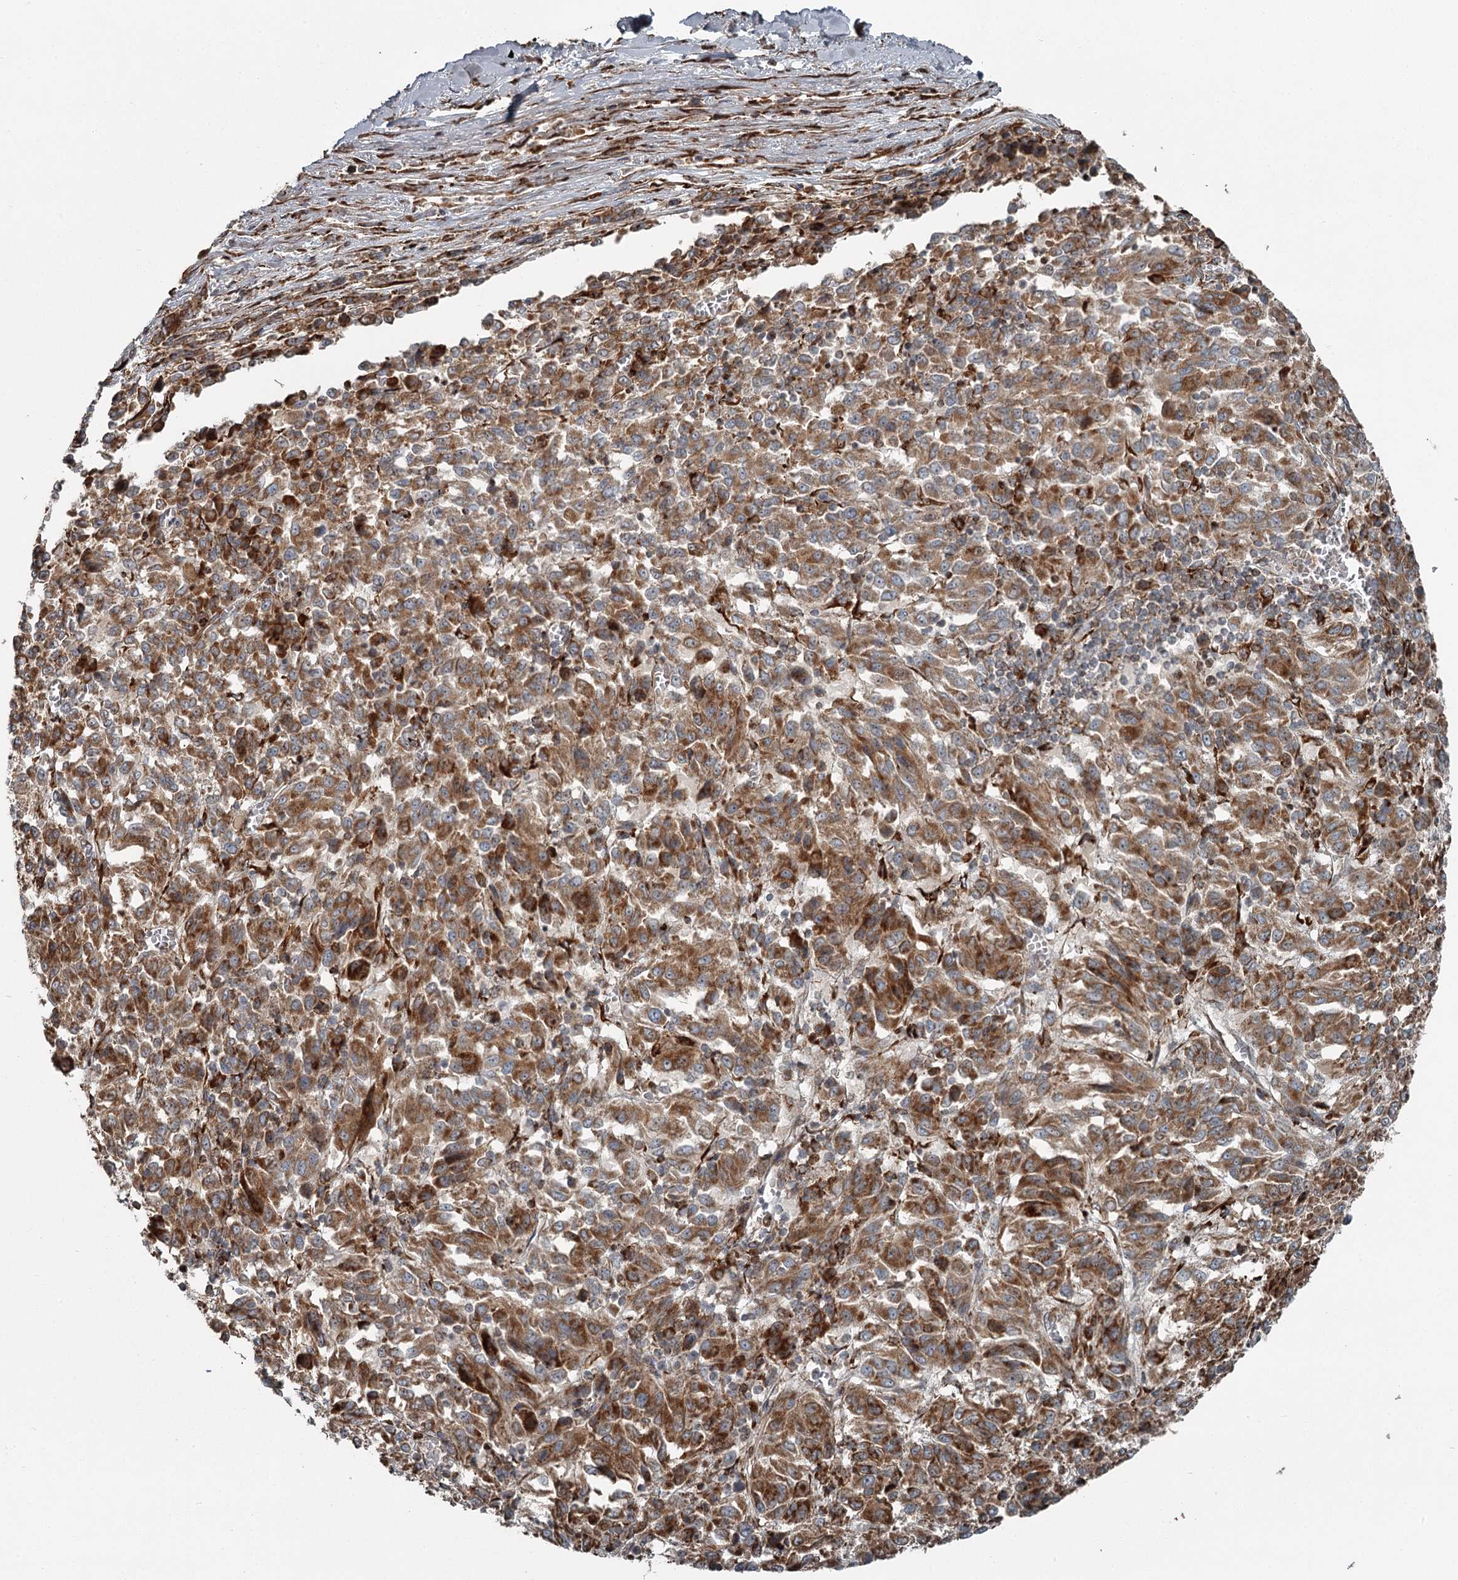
{"staining": {"intensity": "strong", "quantity": ">75%", "location": "cytoplasmic/membranous"}, "tissue": "melanoma", "cell_type": "Tumor cells", "image_type": "cancer", "snomed": [{"axis": "morphology", "description": "Malignant melanoma, Metastatic site"}, {"axis": "topography", "description": "Lung"}], "caption": "The immunohistochemical stain highlights strong cytoplasmic/membranous expression in tumor cells of malignant melanoma (metastatic site) tissue.", "gene": "RASSF8", "patient": {"sex": "male", "age": 64}}